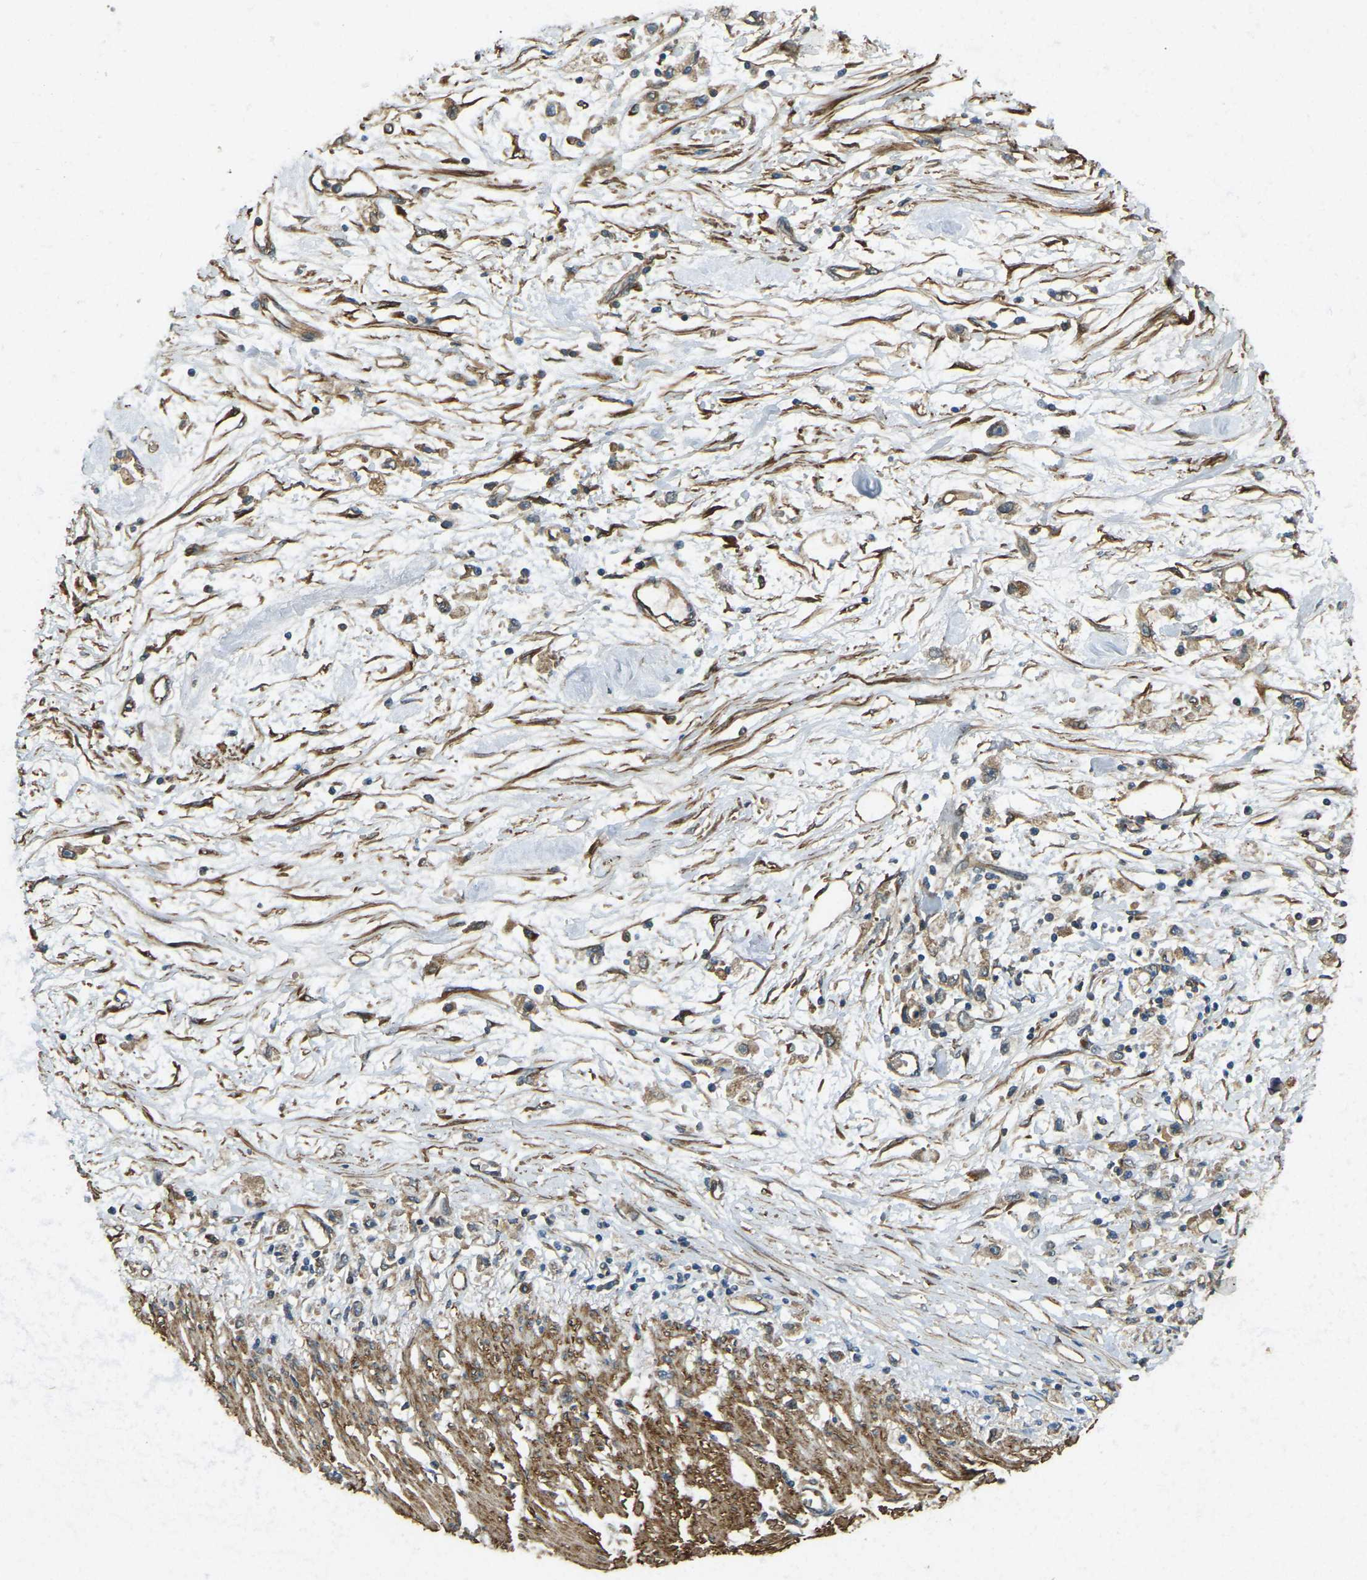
{"staining": {"intensity": "moderate", "quantity": ">75%", "location": "cytoplasmic/membranous"}, "tissue": "stomach cancer", "cell_type": "Tumor cells", "image_type": "cancer", "snomed": [{"axis": "morphology", "description": "Adenocarcinoma, NOS"}, {"axis": "topography", "description": "Stomach"}], "caption": "Tumor cells reveal medium levels of moderate cytoplasmic/membranous staining in approximately >75% of cells in human stomach cancer (adenocarcinoma).", "gene": "ERGIC1", "patient": {"sex": "female", "age": 59}}